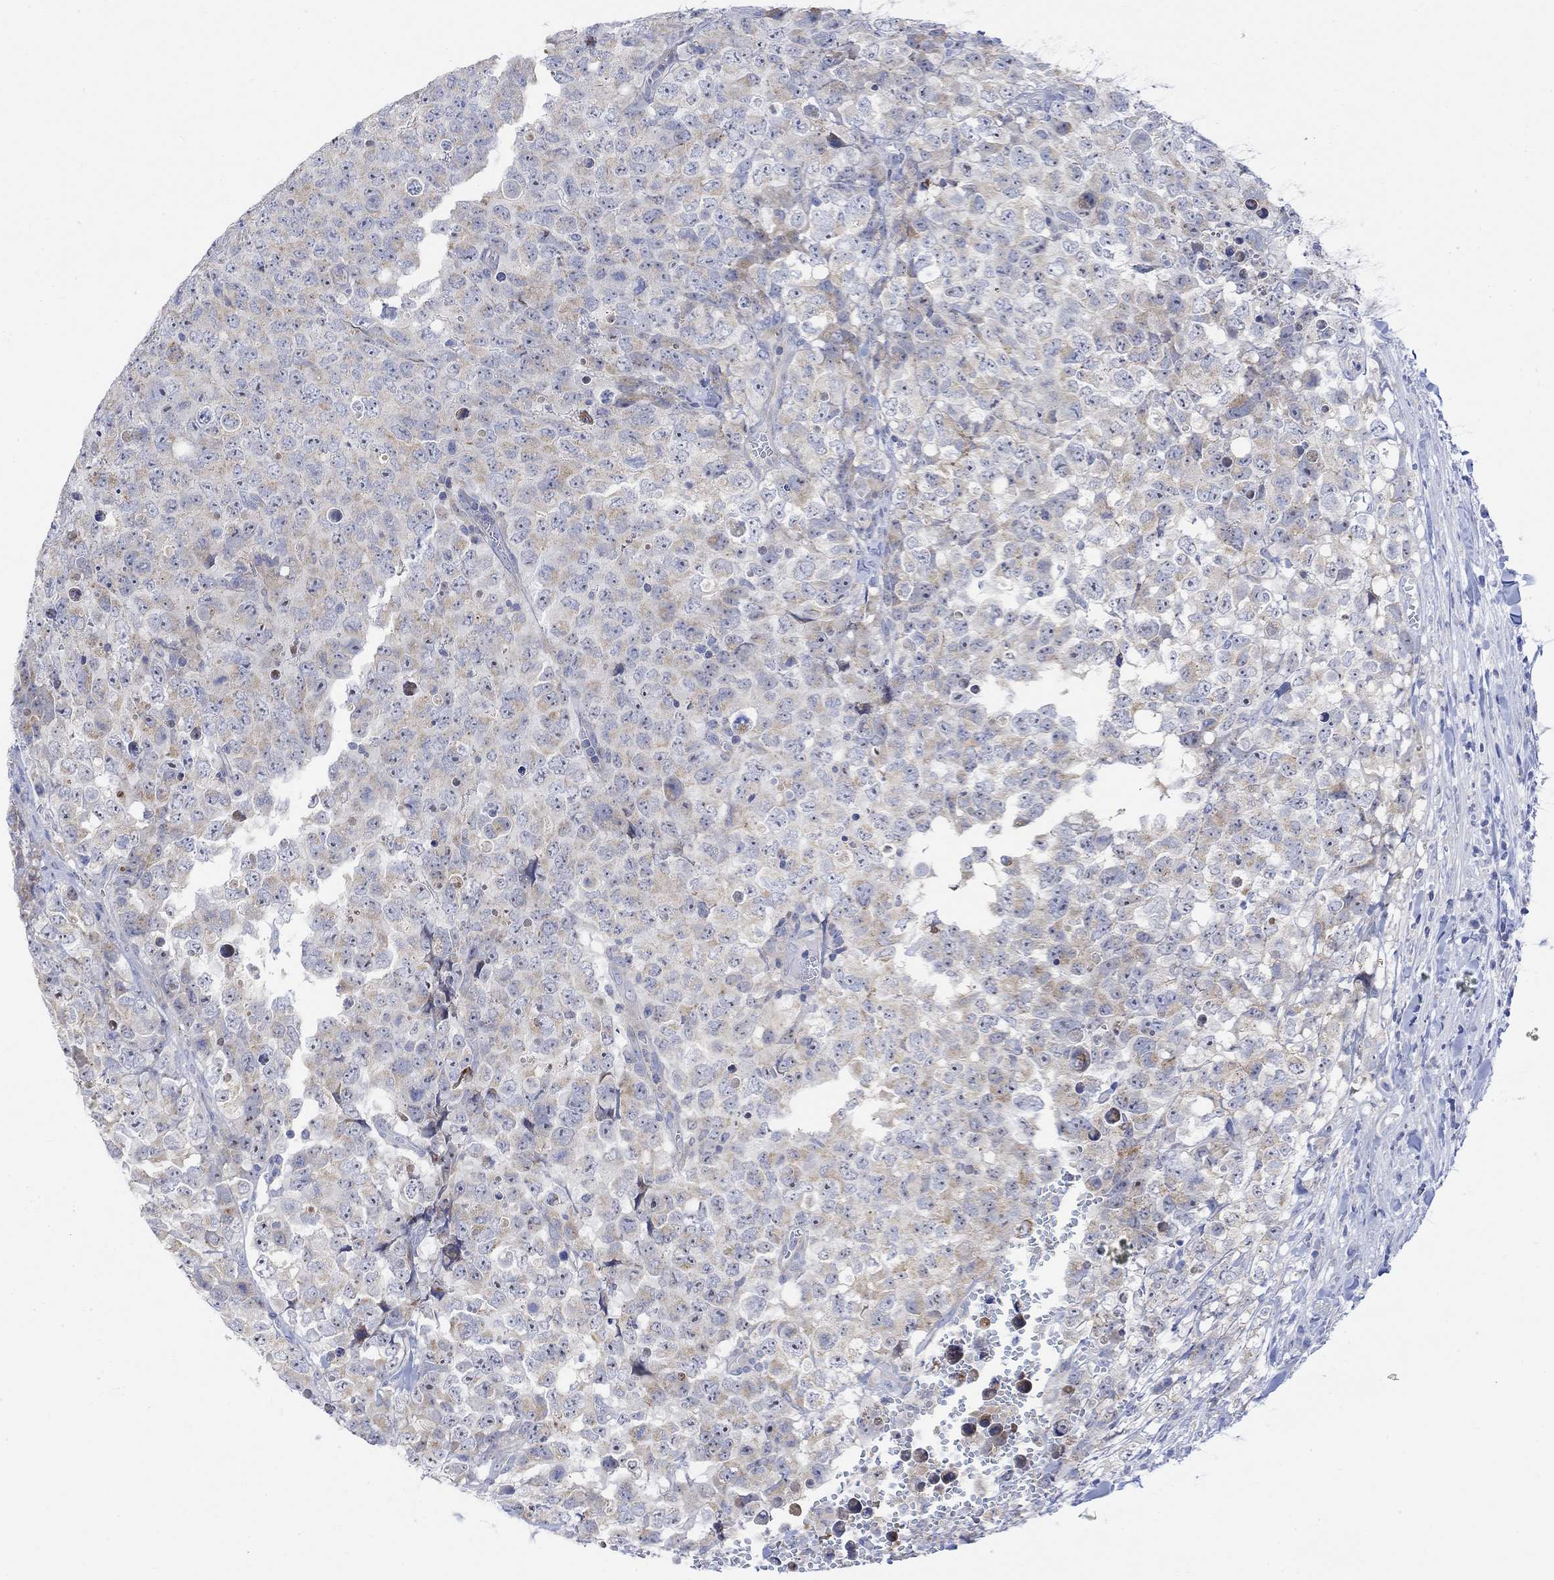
{"staining": {"intensity": "weak", "quantity": "<25%", "location": "cytoplasmic/membranous"}, "tissue": "testis cancer", "cell_type": "Tumor cells", "image_type": "cancer", "snomed": [{"axis": "morphology", "description": "Carcinoma, Embryonal, NOS"}, {"axis": "topography", "description": "Testis"}], "caption": "A high-resolution image shows immunohistochemistry staining of testis cancer (embryonal carcinoma), which exhibits no significant expression in tumor cells.", "gene": "ARSK", "patient": {"sex": "male", "age": 23}}